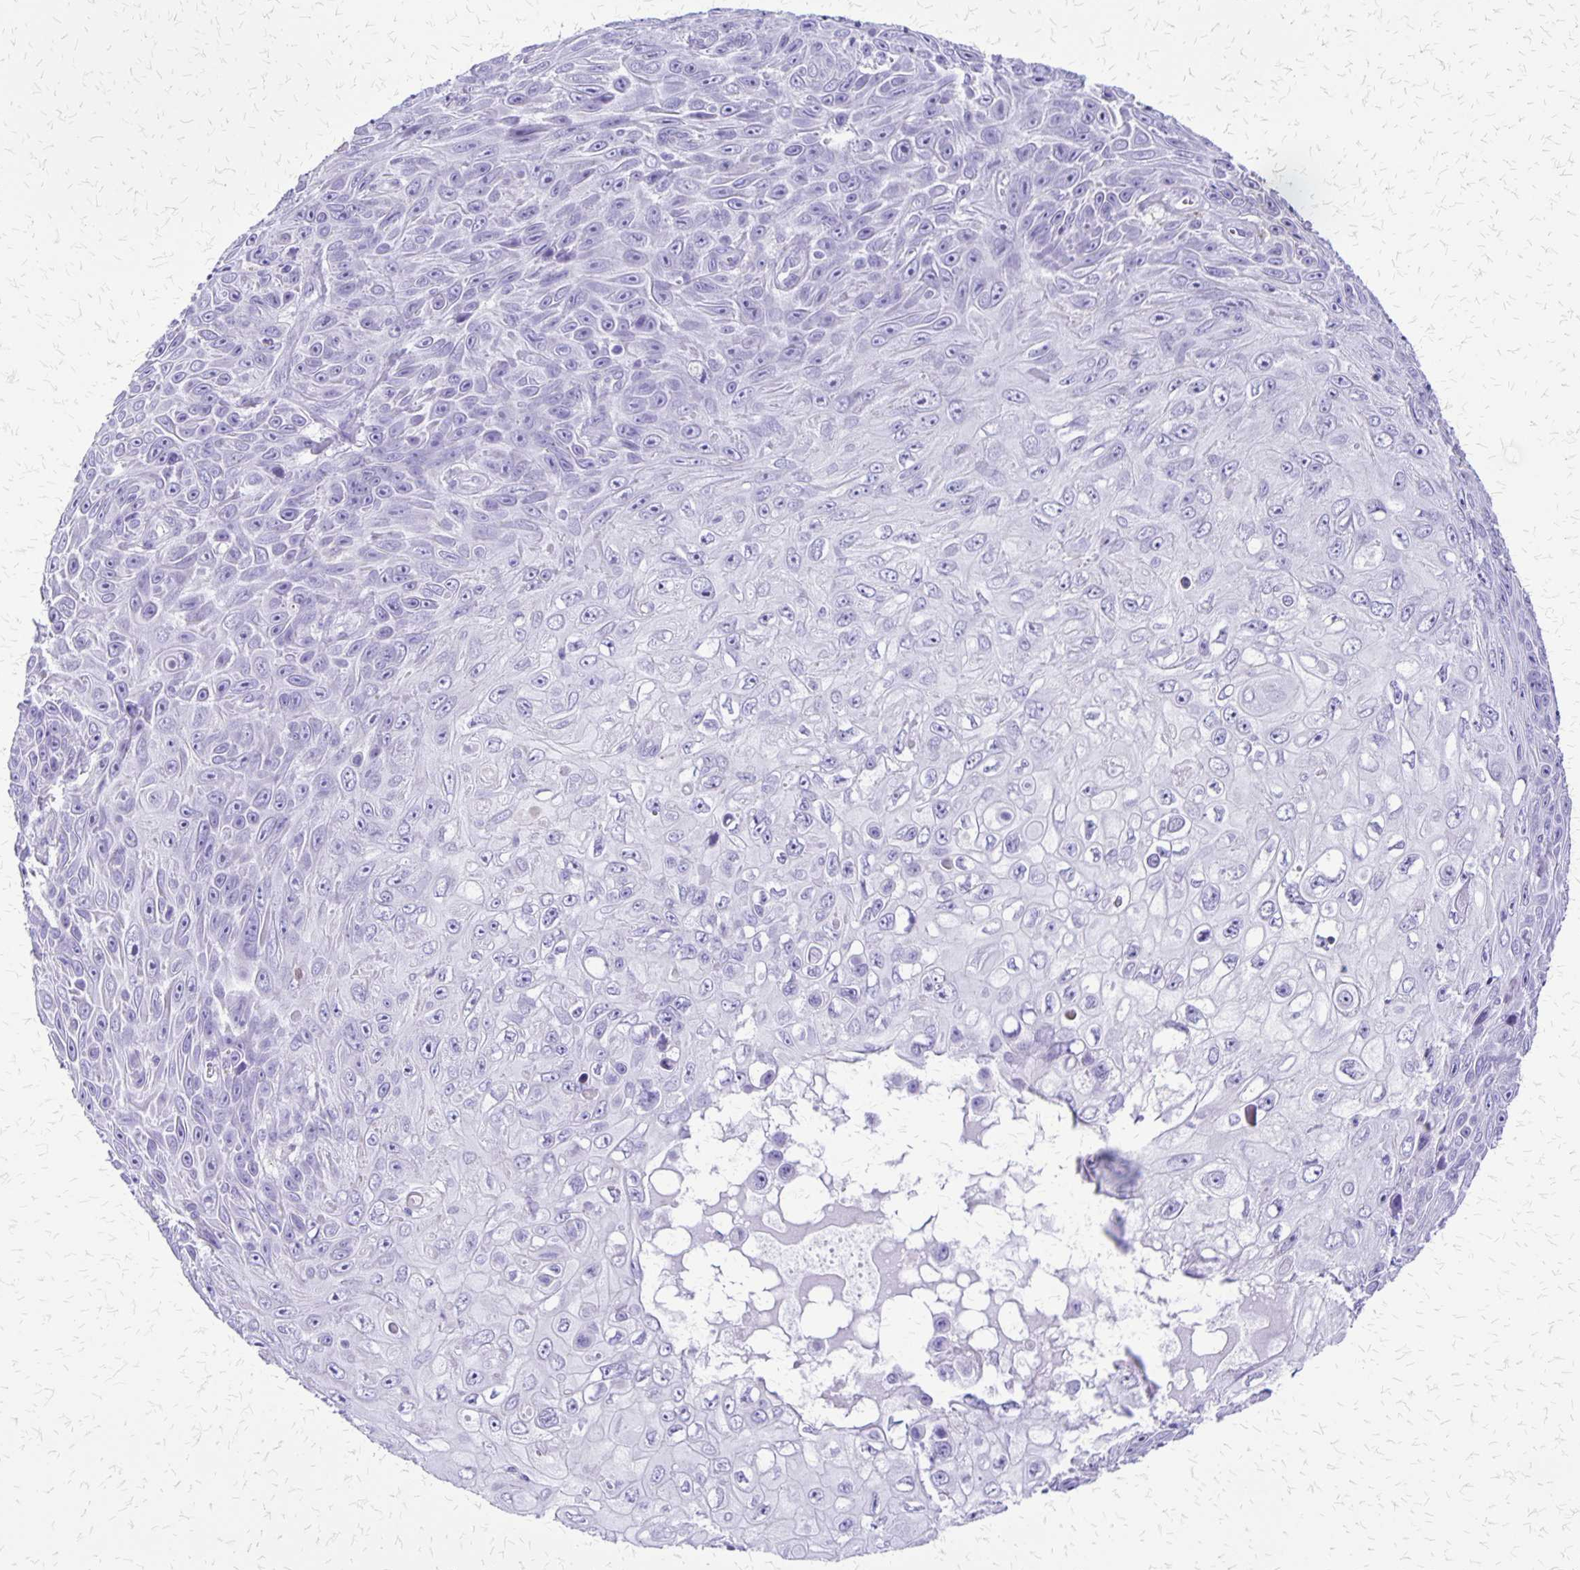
{"staining": {"intensity": "negative", "quantity": "none", "location": "none"}, "tissue": "skin cancer", "cell_type": "Tumor cells", "image_type": "cancer", "snomed": [{"axis": "morphology", "description": "Squamous cell carcinoma, NOS"}, {"axis": "topography", "description": "Skin"}], "caption": "A histopathology image of human skin cancer is negative for staining in tumor cells. The staining was performed using DAB to visualize the protein expression in brown, while the nuclei were stained in blue with hematoxylin (Magnification: 20x).", "gene": "SLC13A2", "patient": {"sex": "male", "age": 82}}